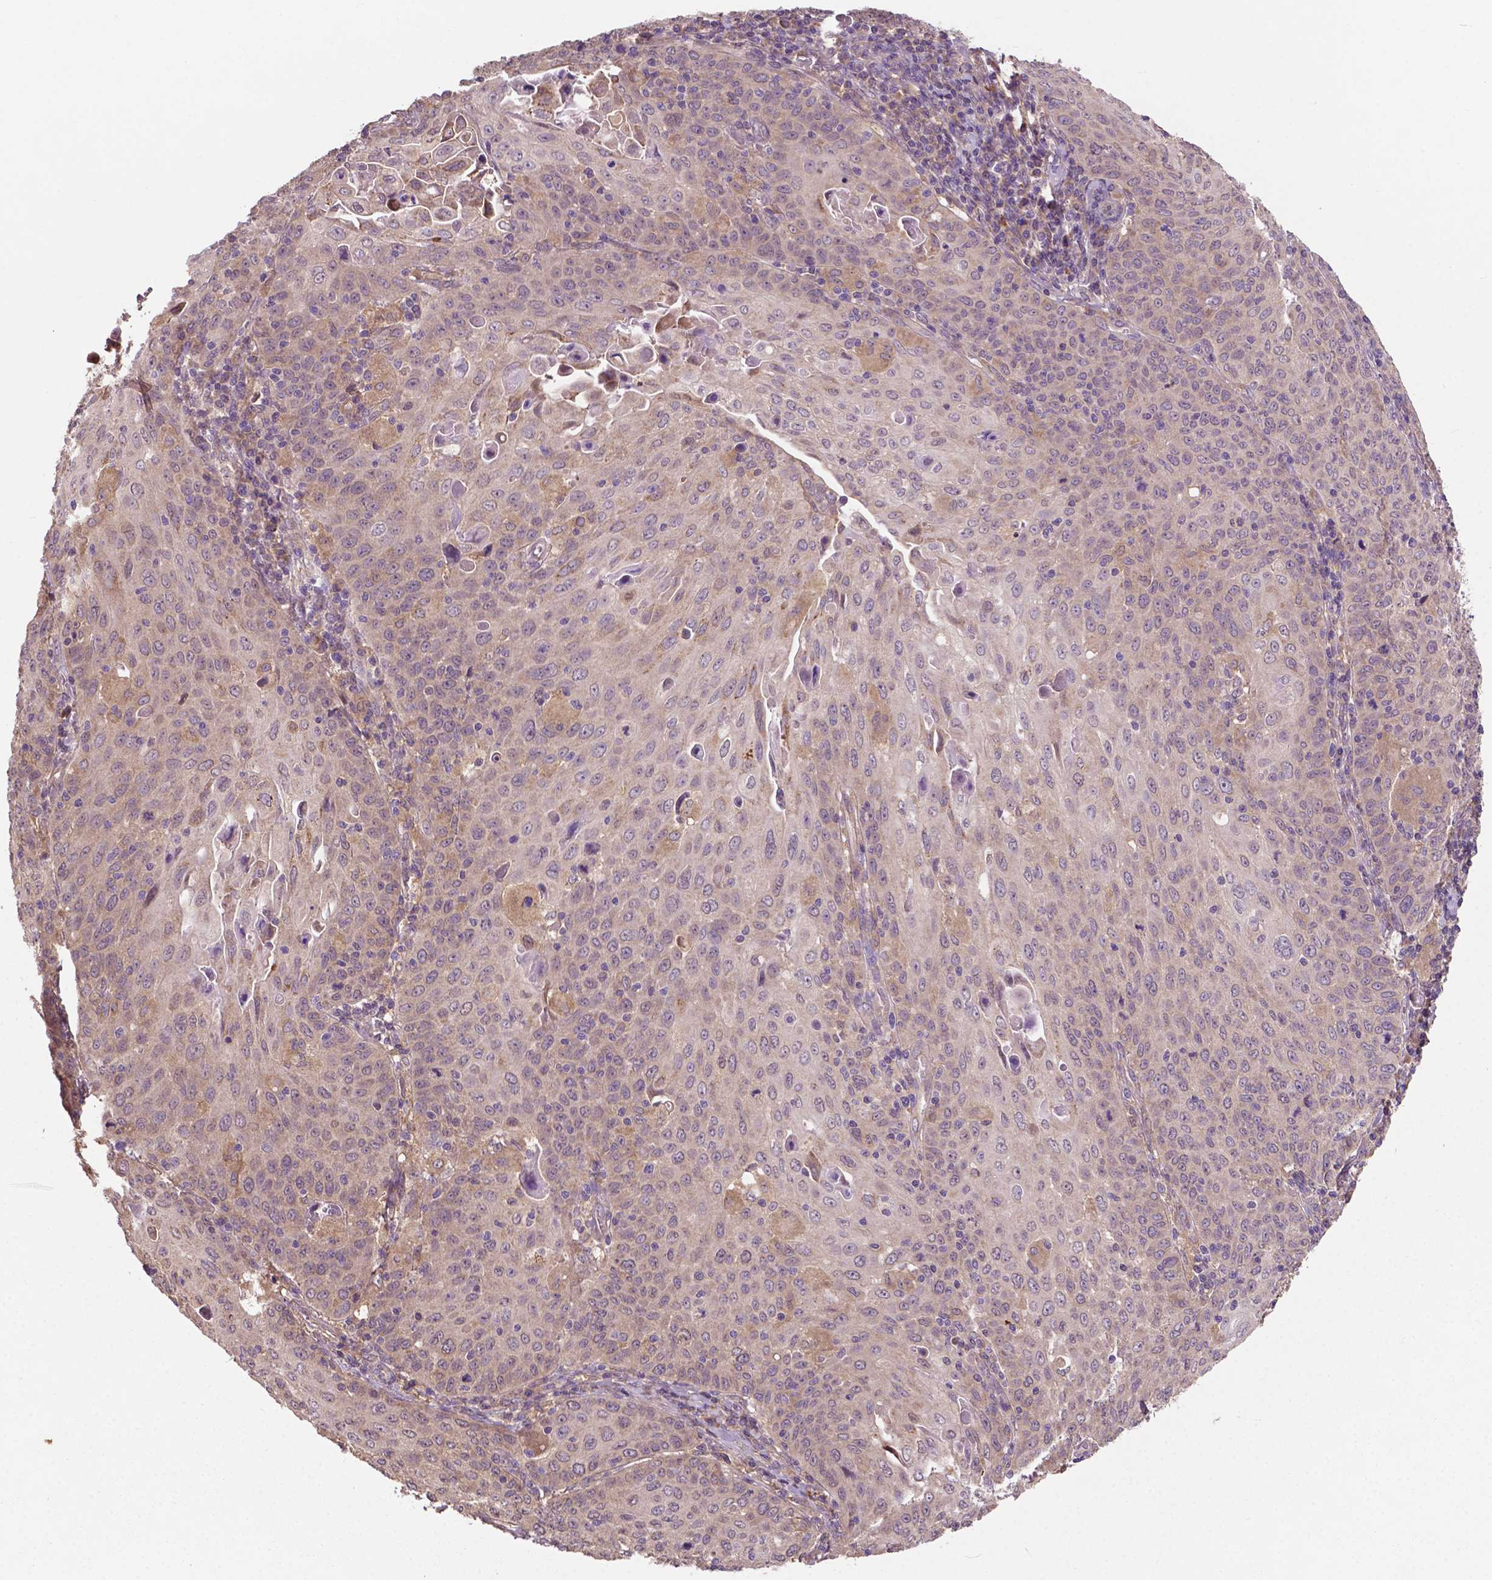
{"staining": {"intensity": "weak", "quantity": "<25%", "location": "cytoplasmic/membranous"}, "tissue": "cervical cancer", "cell_type": "Tumor cells", "image_type": "cancer", "snomed": [{"axis": "morphology", "description": "Squamous cell carcinoma, NOS"}, {"axis": "topography", "description": "Cervix"}], "caption": "Squamous cell carcinoma (cervical) was stained to show a protein in brown. There is no significant positivity in tumor cells.", "gene": "GJA9", "patient": {"sex": "female", "age": 65}}